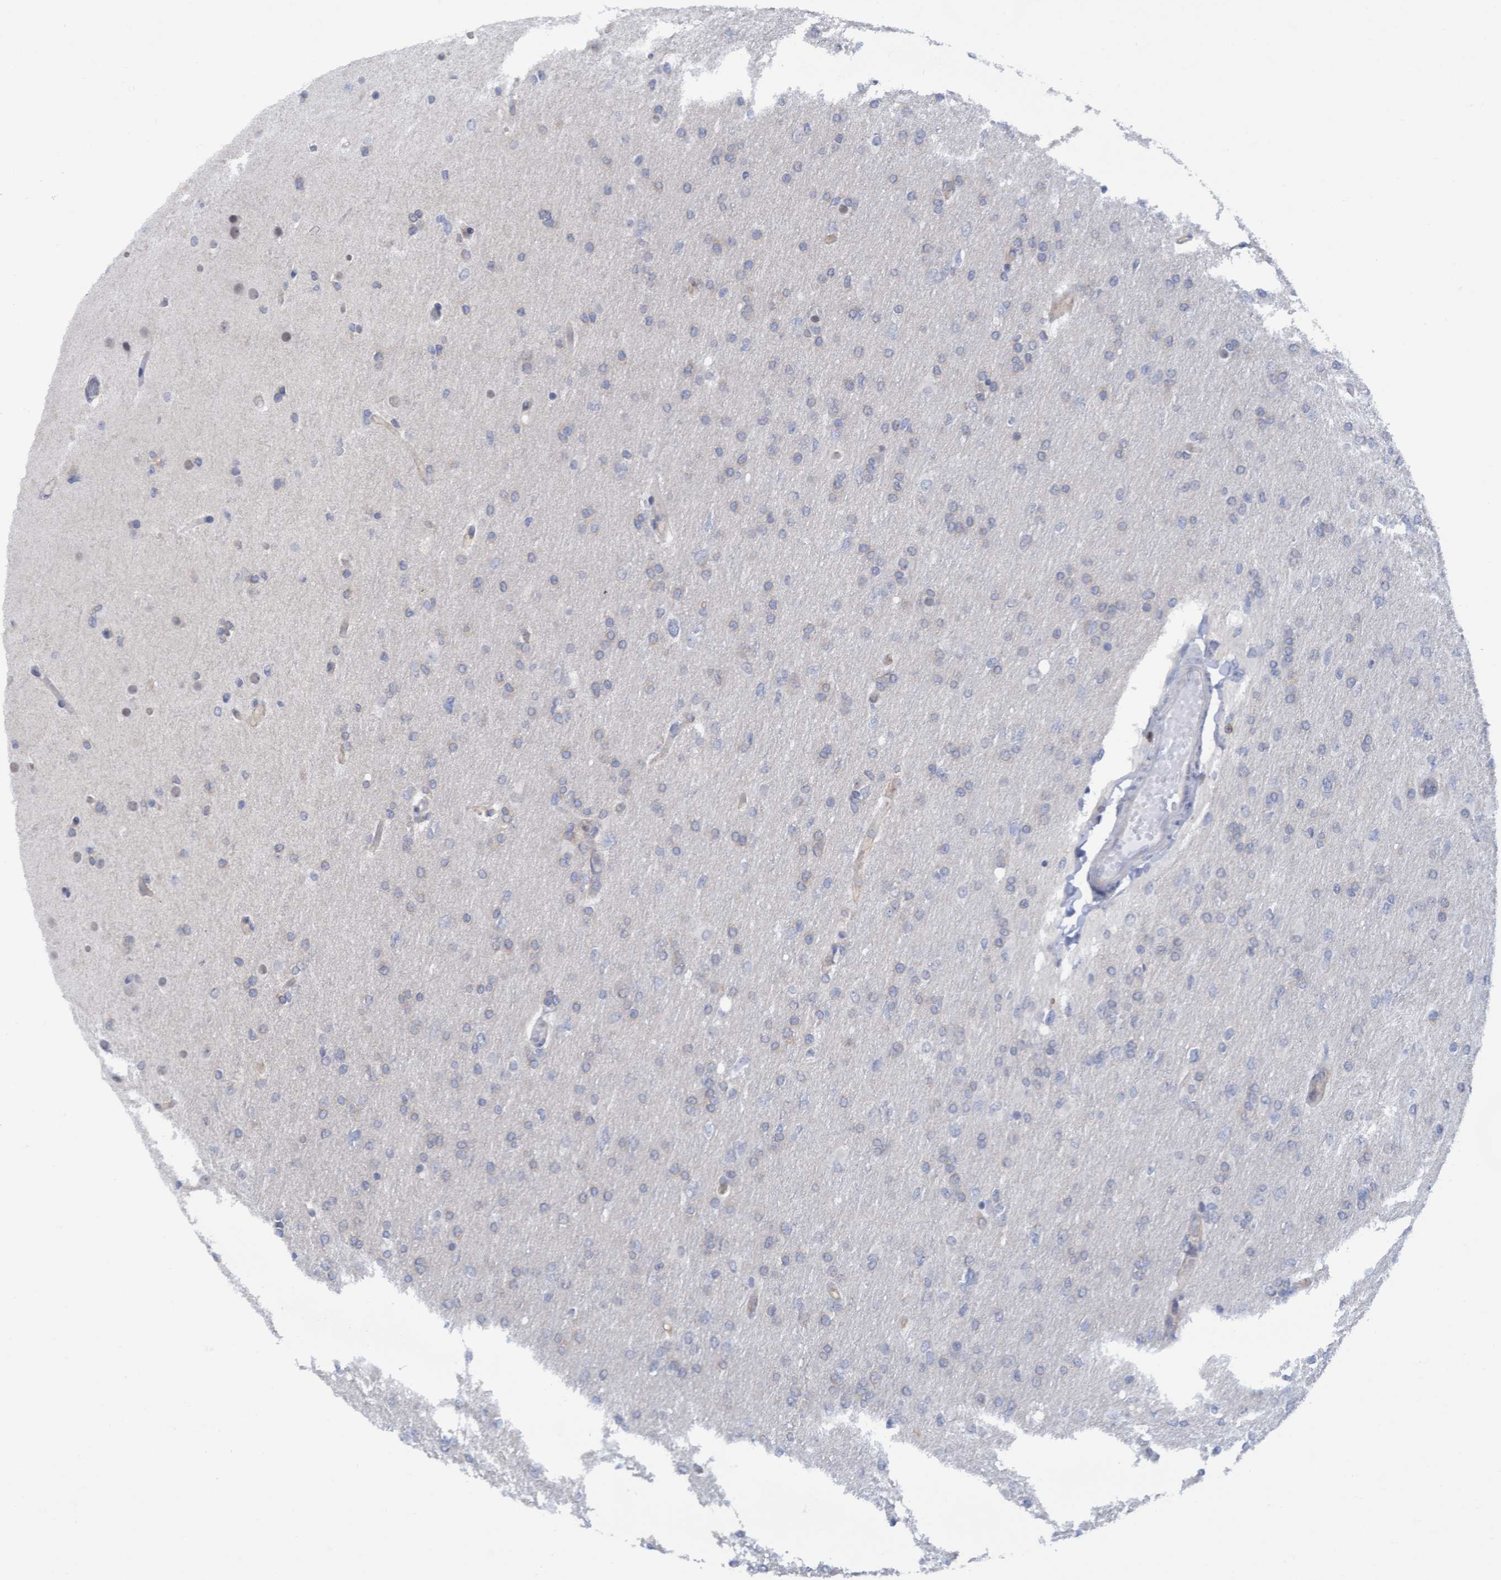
{"staining": {"intensity": "negative", "quantity": "none", "location": "none"}, "tissue": "glioma", "cell_type": "Tumor cells", "image_type": "cancer", "snomed": [{"axis": "morphology", "description": "Glioma, malignant, High grade"}, {"axis": "topography", "description": "Cerebral cortex"}], "caption": "An immunohistochemistry (IHC) micrograph of malignant glioma (high-grade) is shown. There is no staining in tumor cells of malignant glioma (high-grade).", "gene": "FNBP1", "patient": {"sex": "female", "age": 36}}